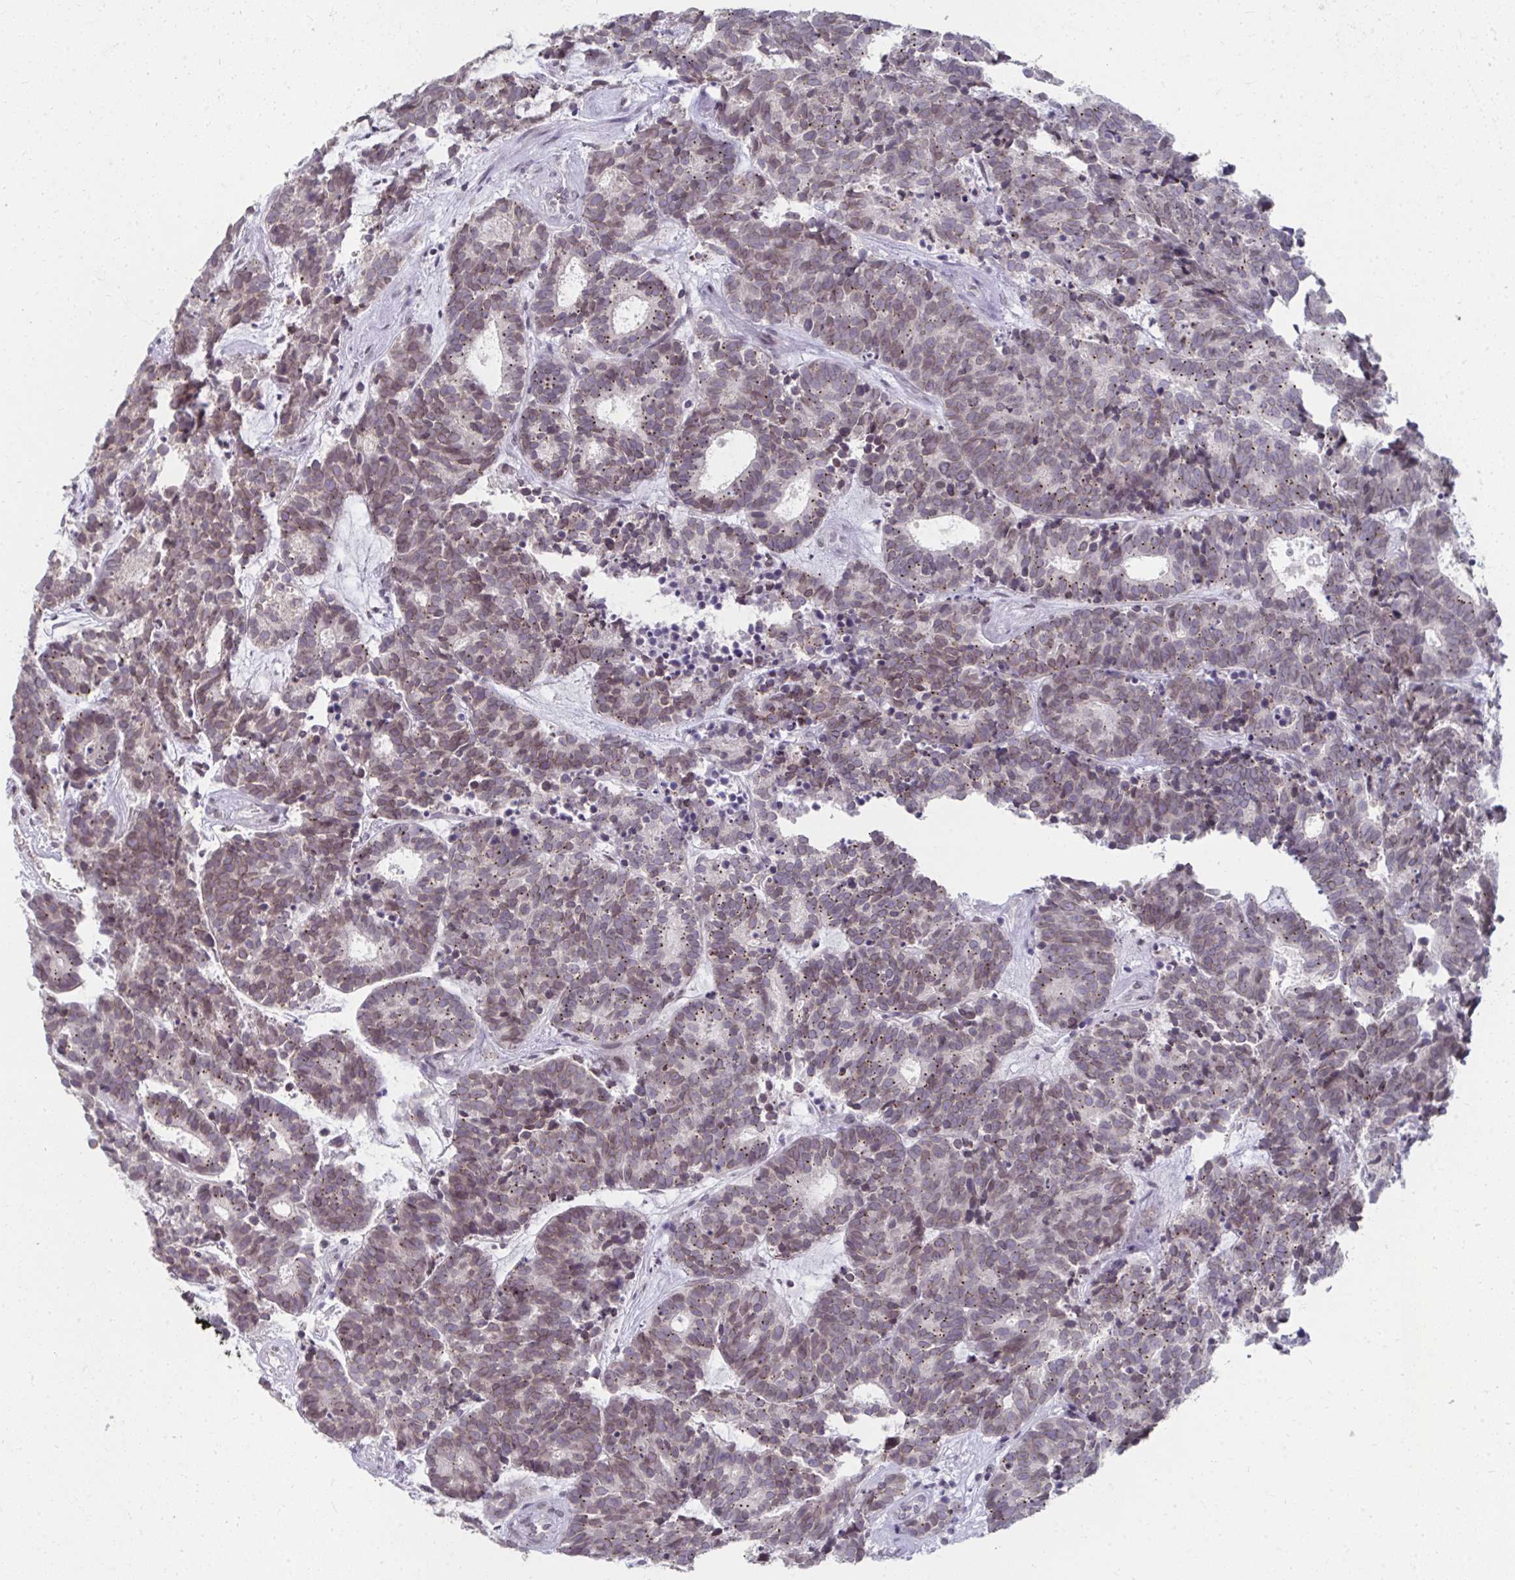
{"staining": {"intensity": "moderate", "quantity": ">75%", "location": "cytoplasmic/membranous"}, "tissue": "head and neck cancer", "cell_type": "Tumor cells", "image_type": "cancer", "snomed": [{"axis": "morphology", "description": "Adenocarcinoma, NOS"}, {"axis": "topography", "description": "Head-Neck"}], "caption": "About >75% of tumor cells in human head and neck adenocarcinoma demonstrate moderate cytoplasmic/membranous protein staining as visualized by brown immunohistochemical staining.", "gene": "NUP133", "patient": {"sex": "female", "age": 81}}